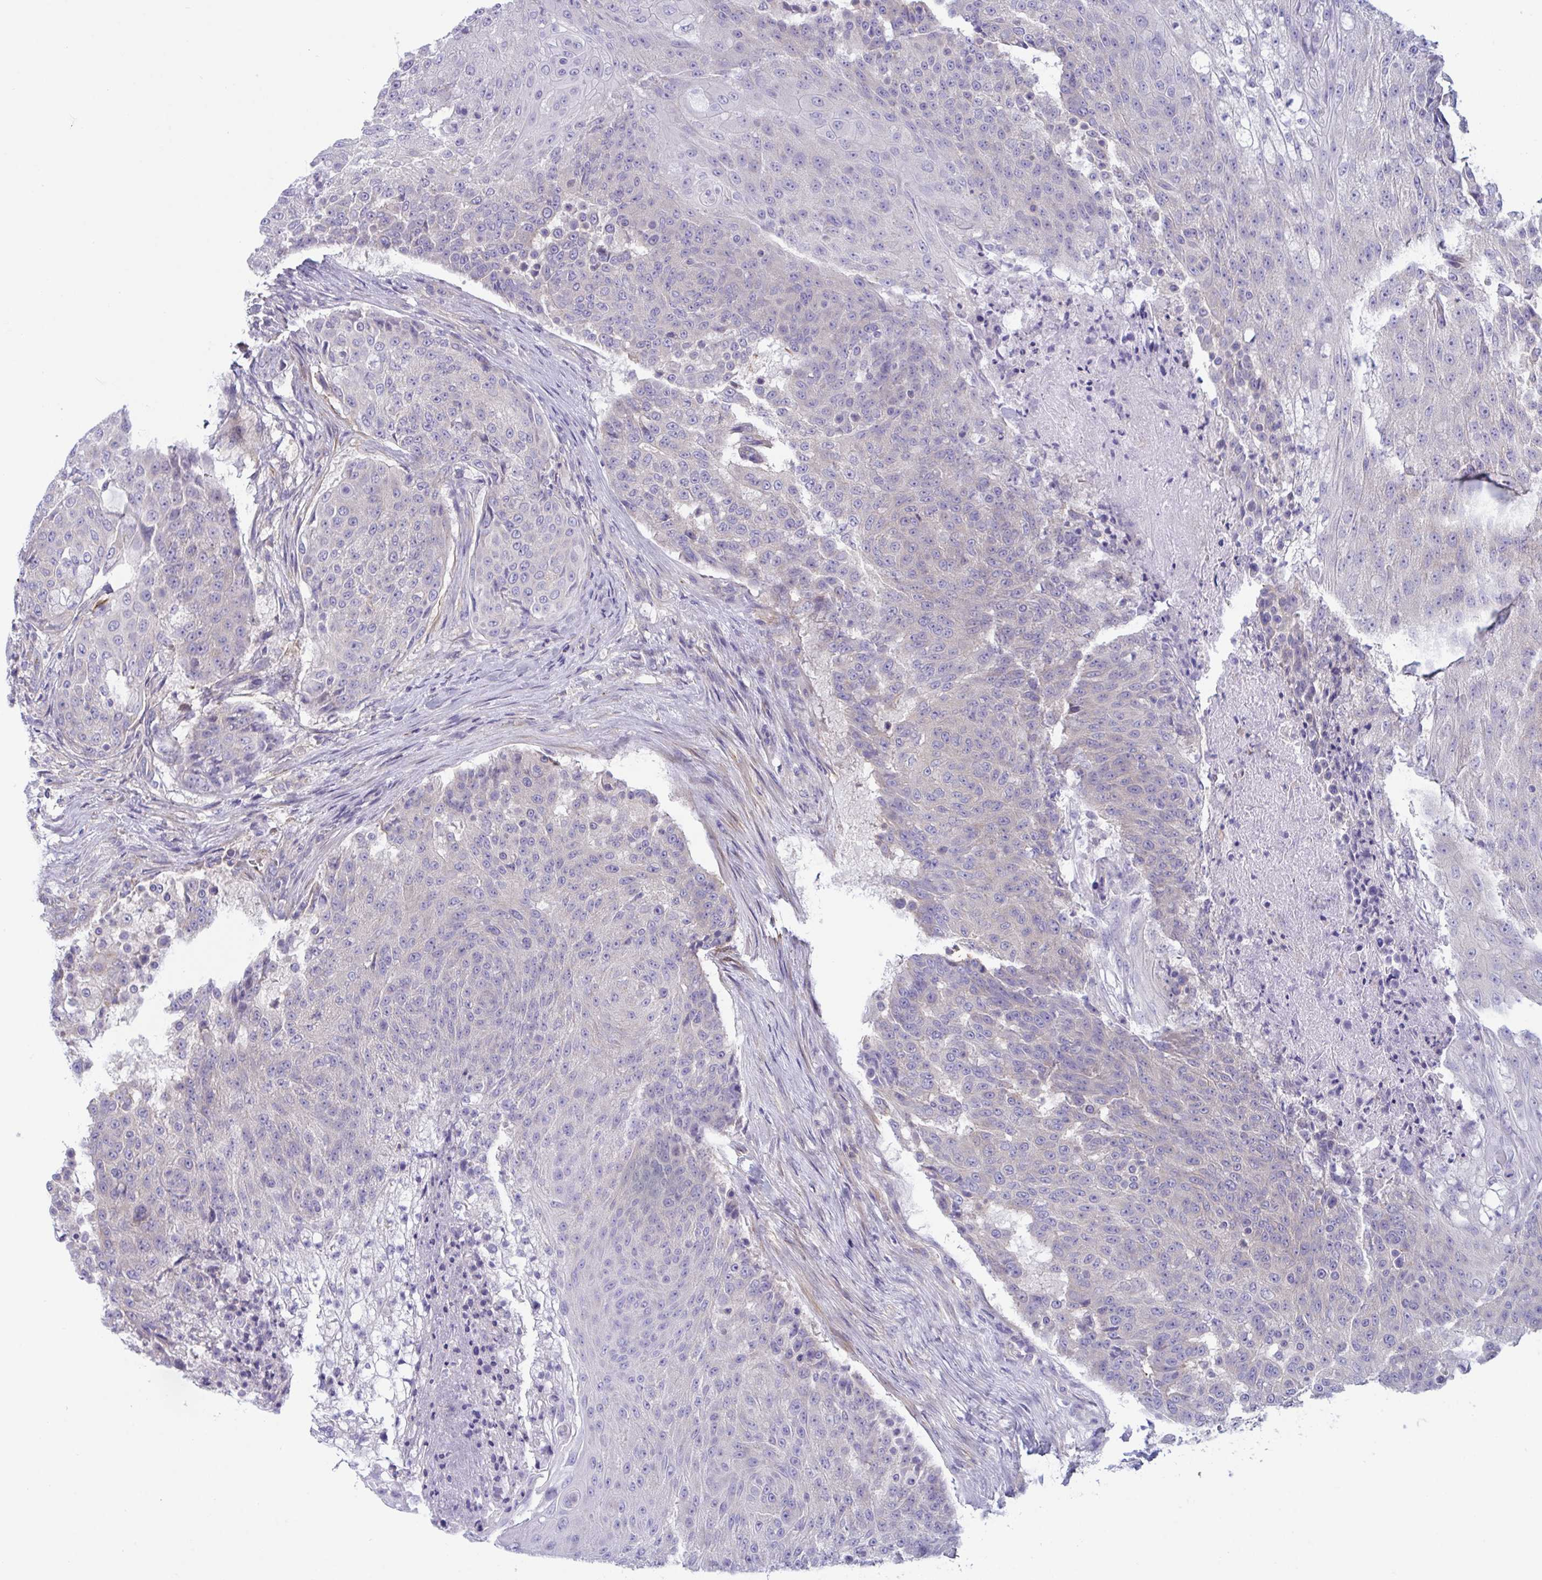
{"staining": {"intensity": "negative", "quantity": "none", "location": "none"}, "tissue": "urothelial cancer", "cell_type": "Tumor cells", "image_type": "cancer", "snomed": [{"axis": "morphology", "description": "Urothelial carcinoma, High grade"}, {"axis": "topography", "description": "Urinary bladder"}], "caption": "Immunohistochemical staining of urothelial cancer reveals no significant positivity in tumor cells.", "gene": "OXLD1", "patient": {"sex": "female", "age": 63}}